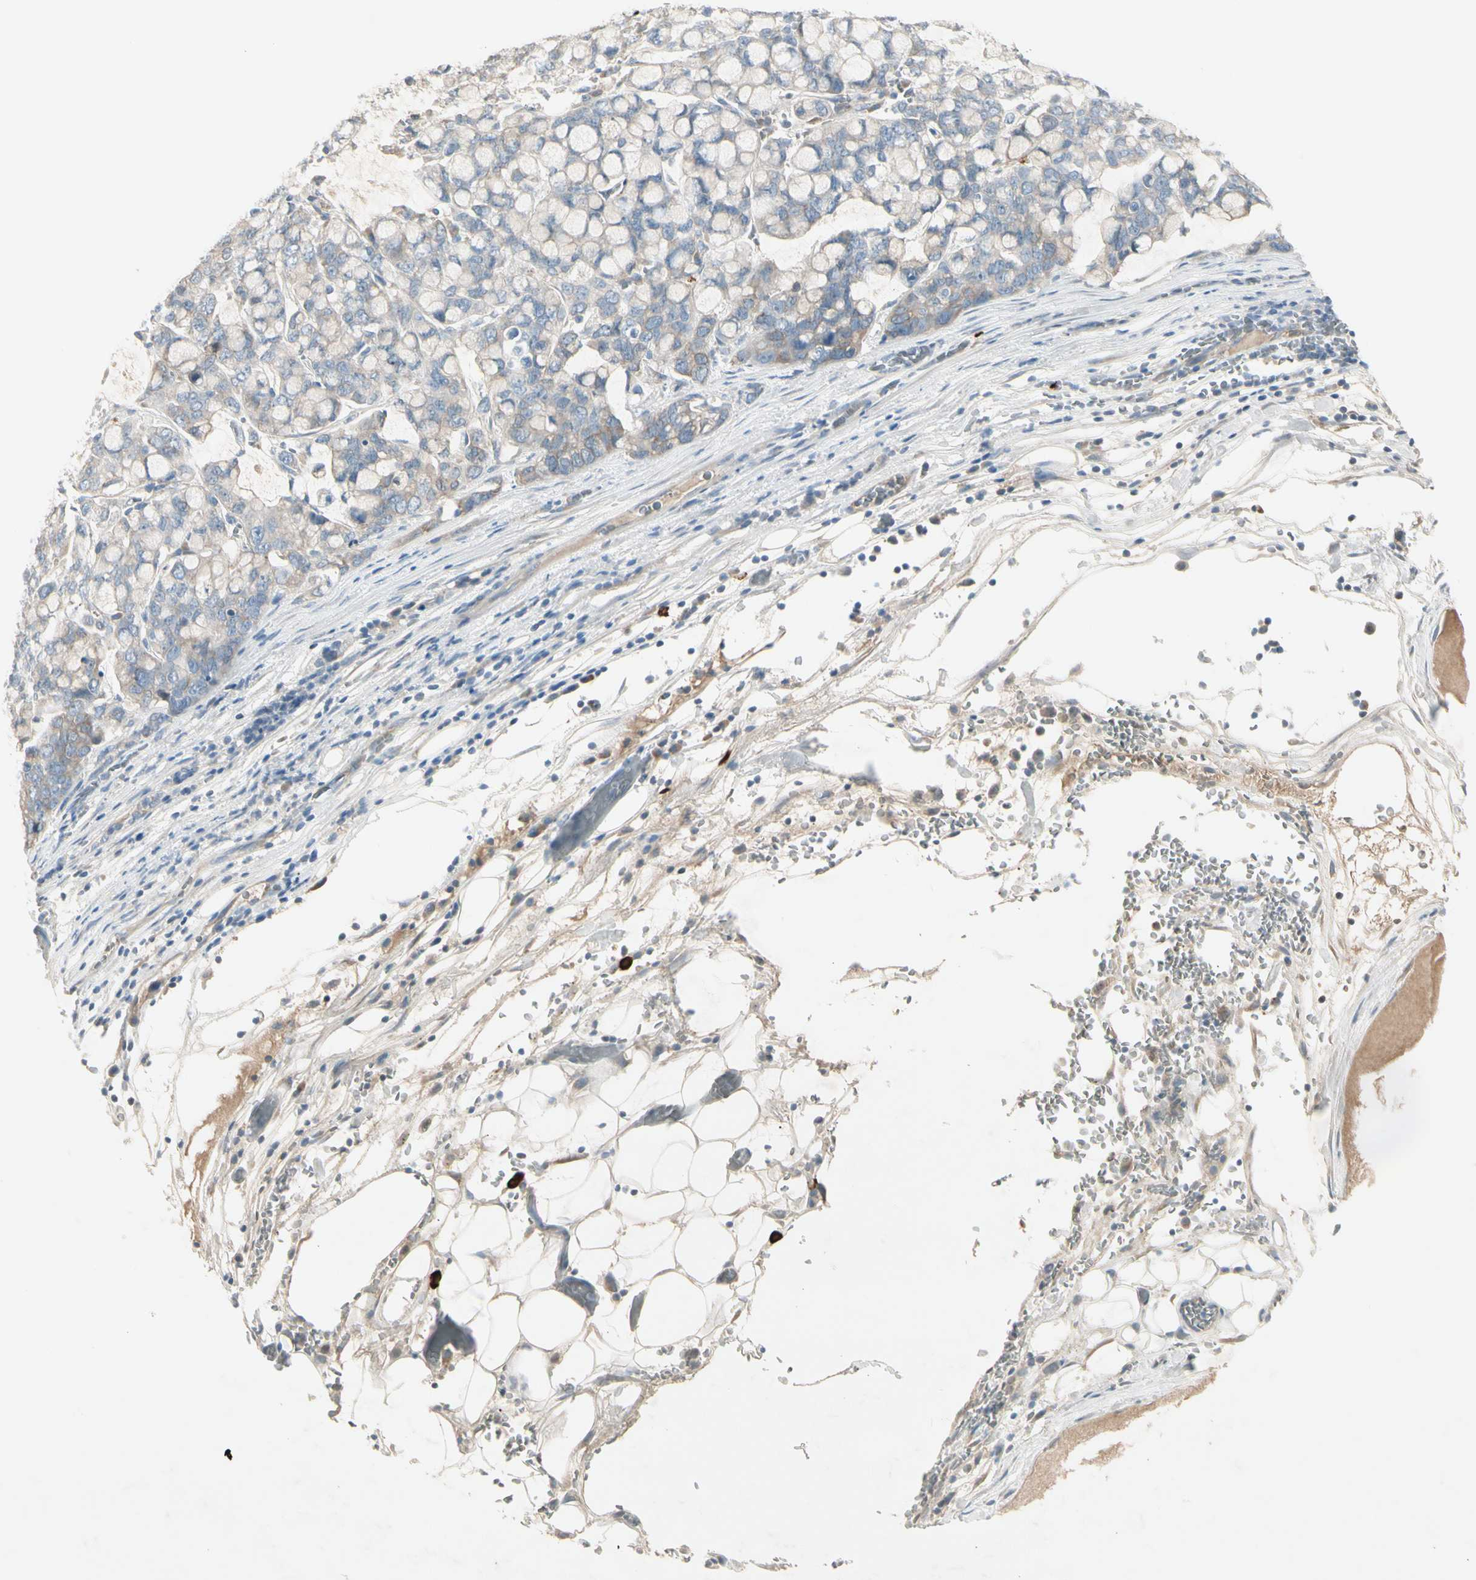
{"staining": {"intensity": "weak", "quantity": "25%-75%", "location": "cytoplasmic/membranous"}, "tissue": "stomach cancer", "cell_type": "Tumor cells", "image_type": "cancer", "snomed": [{"axis": "morphology", "description": "Adenocarcinoma, NOS"}, {"axis": "topography", "description": "Stomach, lower"}], "caption": "Tumor cells exhibit low levels of weak cytoplasmic/membranous positivity in about 25%-75% of cells in stomach adenocarcinoma.", "gene": "MAPRE3", "patient": {"sex": "male", "age": 84}}